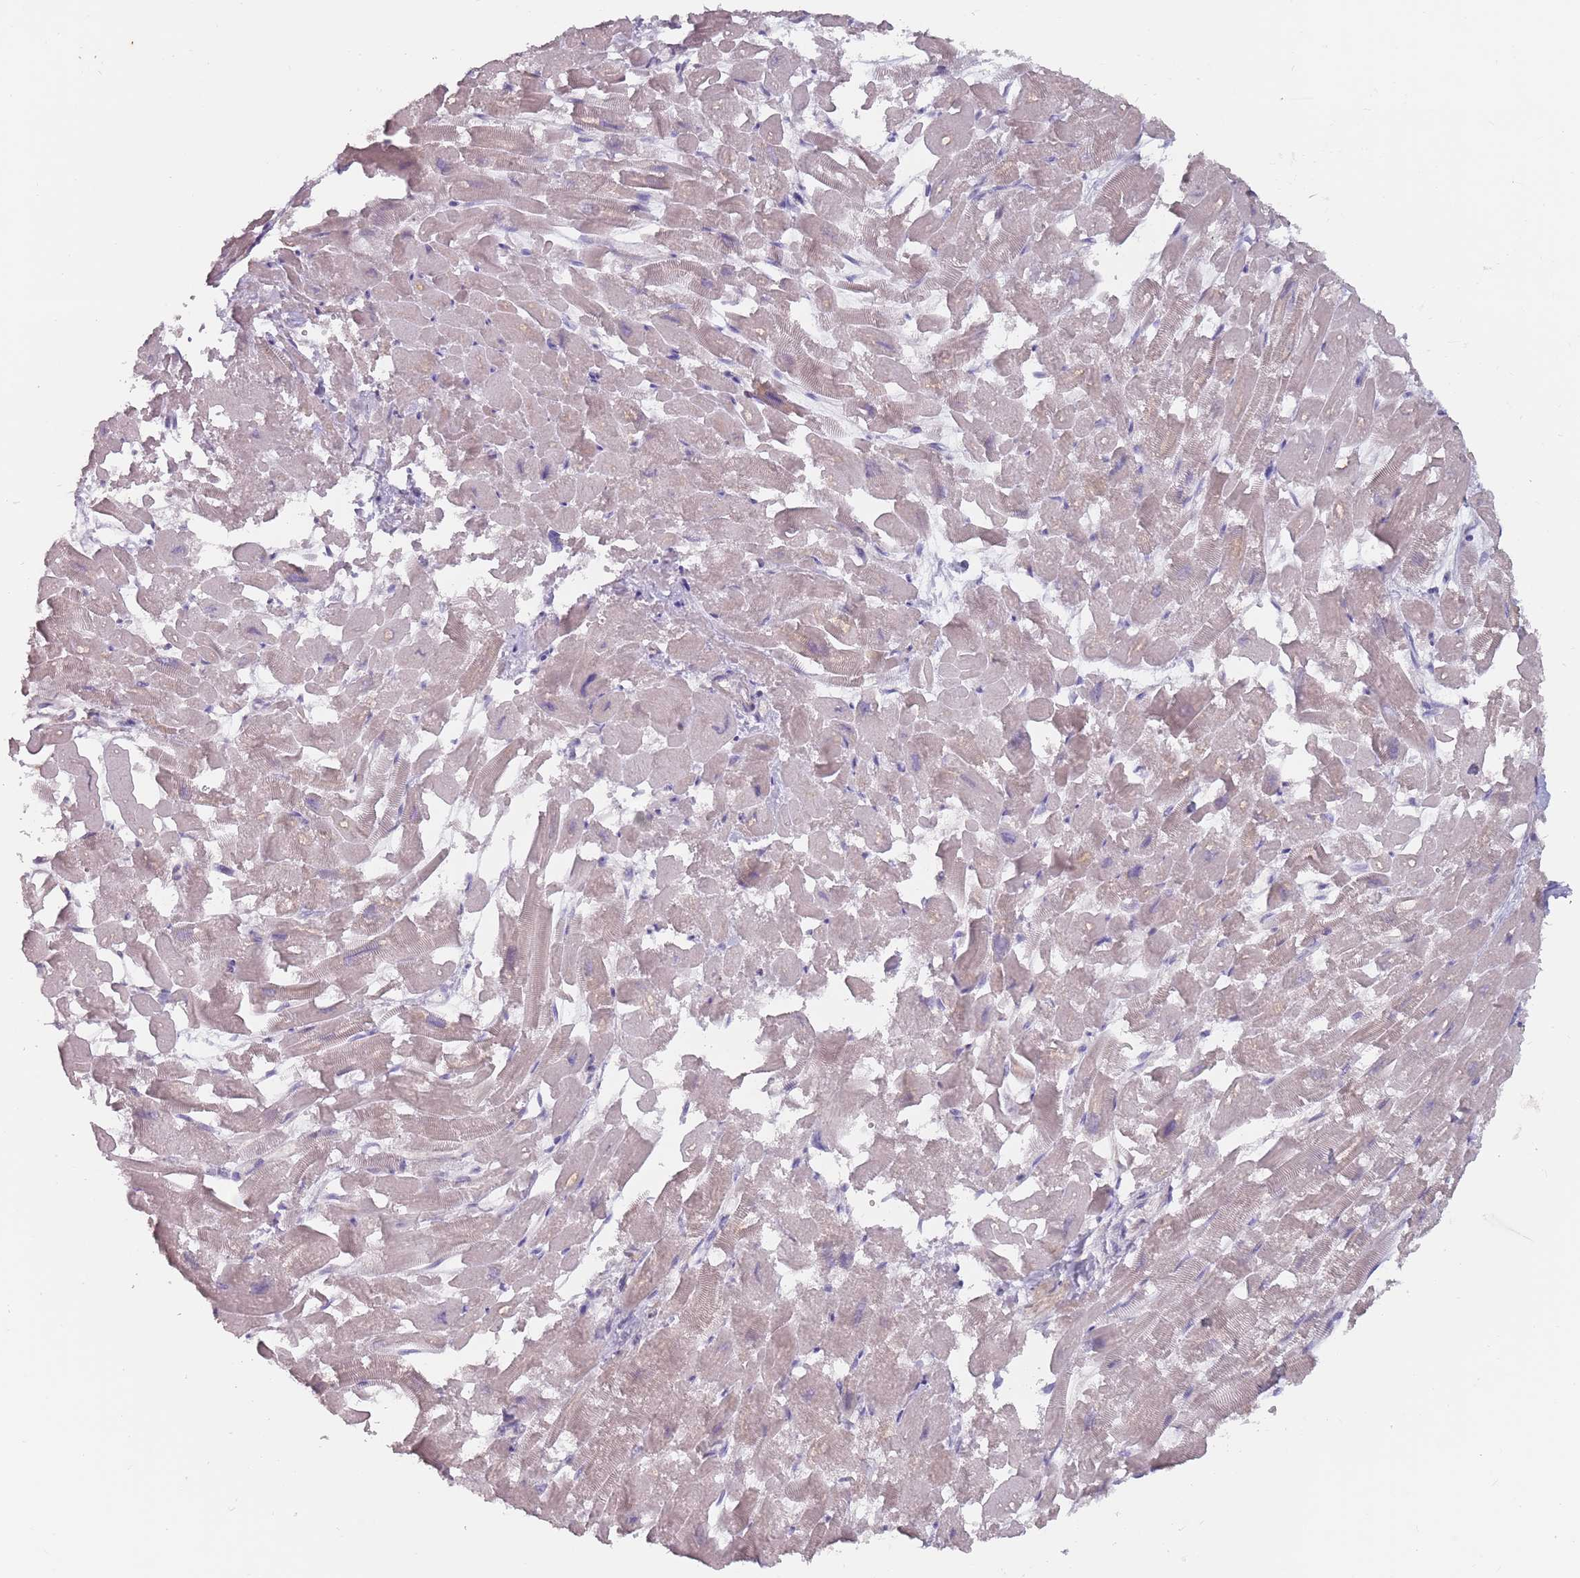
{"staining": {"intensity": "weak", "quantity": "25%-75%", "location": "cytoplasmic/membranous"}, "tissue": "heart muscle", "cell_type": "Cardiomyocytes", "image_type": "normal", "snomed": [{"axis": "morphology", "description": "Normal tissue, NOS"}, {"axis": "topography", "description": "Heart"}], "caption": "The immunohistochemical stain highlights weak cytoplasmic/membranous expression in cardiomyocytes of unremarkable heart muscle. (brown staining indicates protein expression, while blue staining denotes nuclei).", "gene": "DXO", "patient": {"sex": "male", "age": 54}}